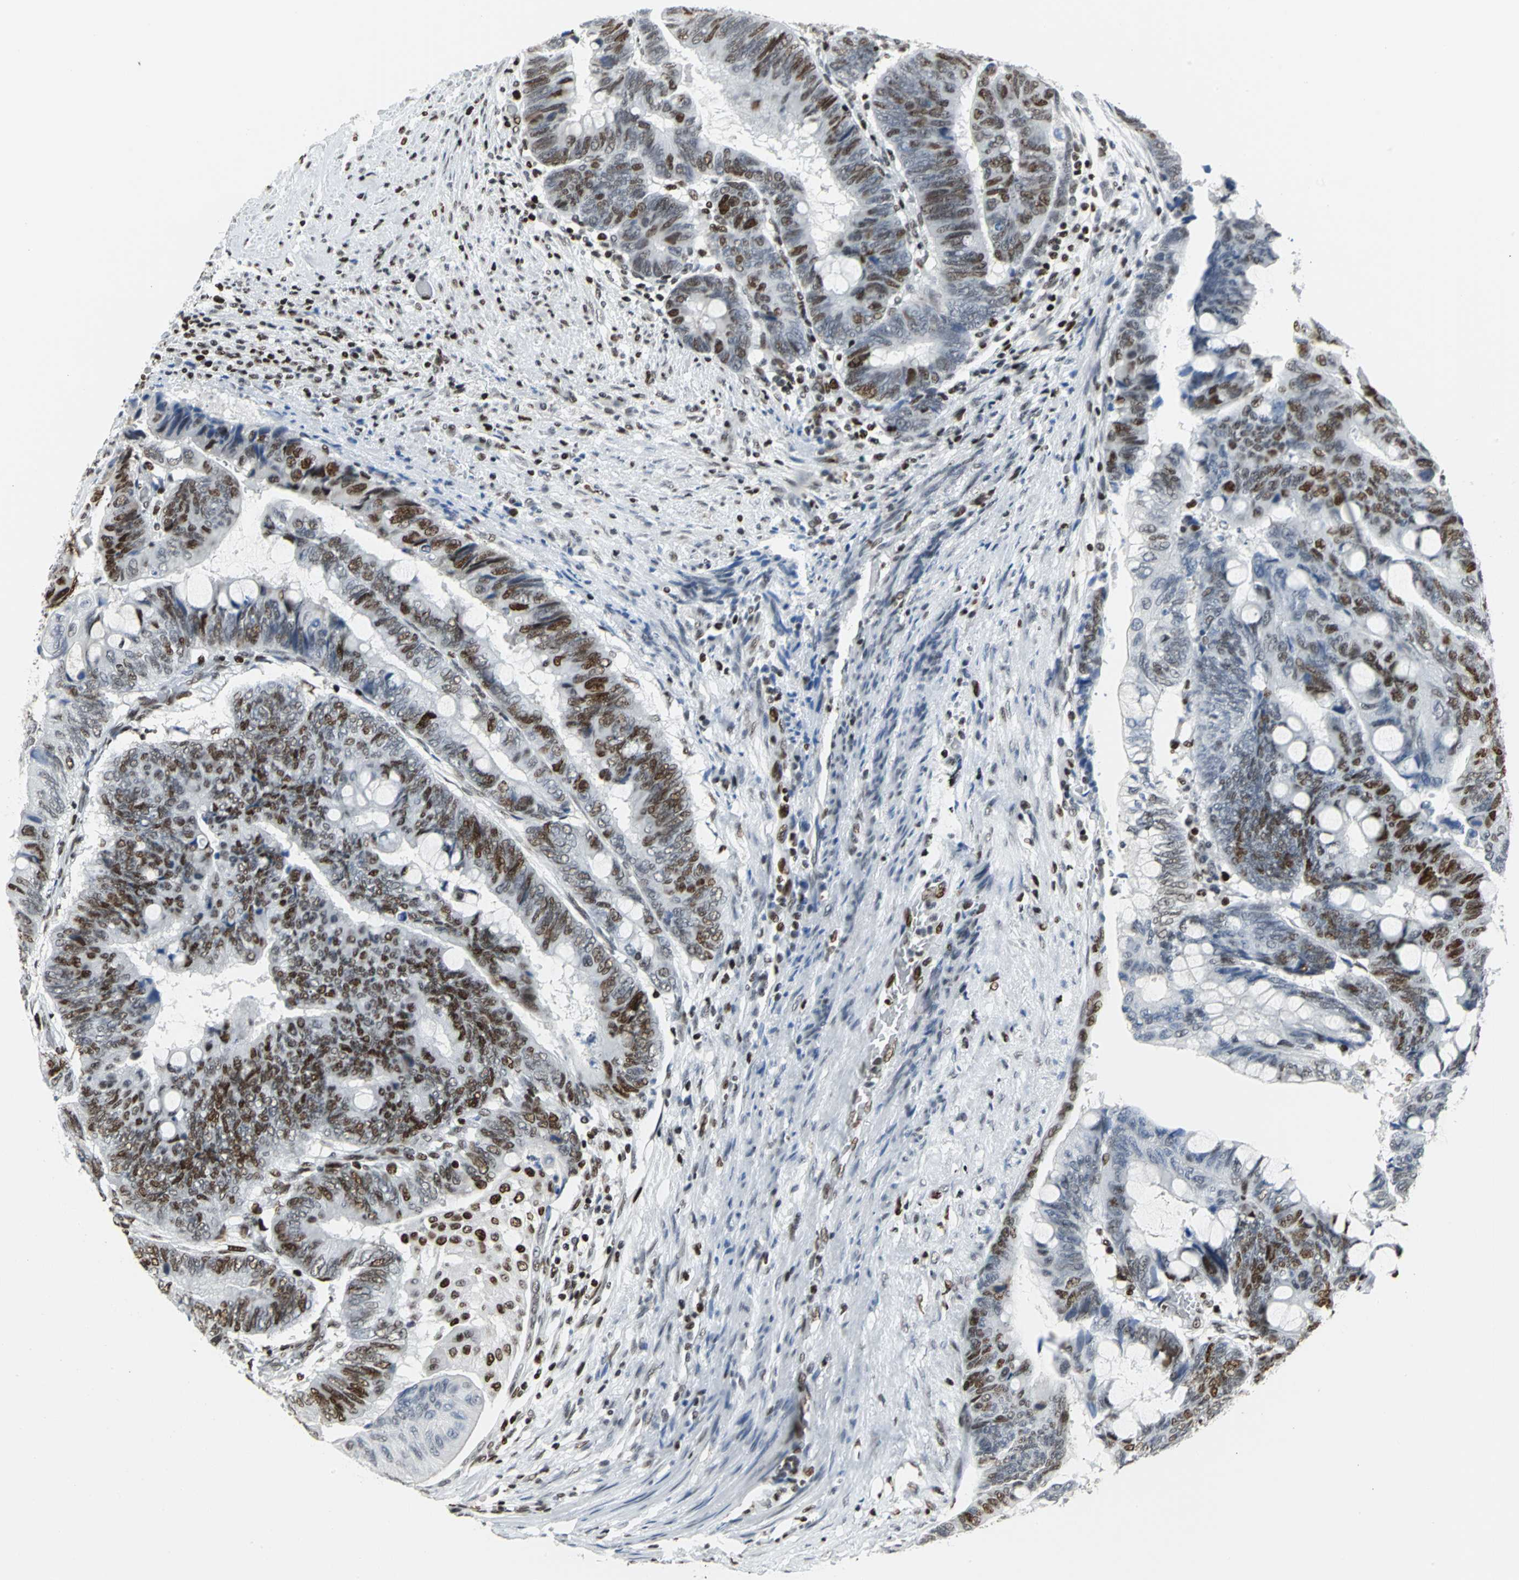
{"staining": {"intensity": "strong", "quantity": "25%-75%", "location": "nuclear"}, "tissue": "colorectal cancer", "cell_type": "Tumor cells", "image_type": "cancer", "snomed": [{"axis": "morphology", "description": "Normal tissue, NOS"}, {"axis": "morphology", "description": "Adenocarcinoma, NOS"}, {"axis": "topography", "description": "Rectum"}, {"axis": "topography", "description": "Peripheral nerve tissue"}], "caption": "Human colorectal cancer (adenocarcinoma) stained with a brown dye exhibits strong nuclear positive expression in about 25%-75% of tumor cells.", "gene": "HNRNPD", "patient": {"sex": "male", "age": 92}}